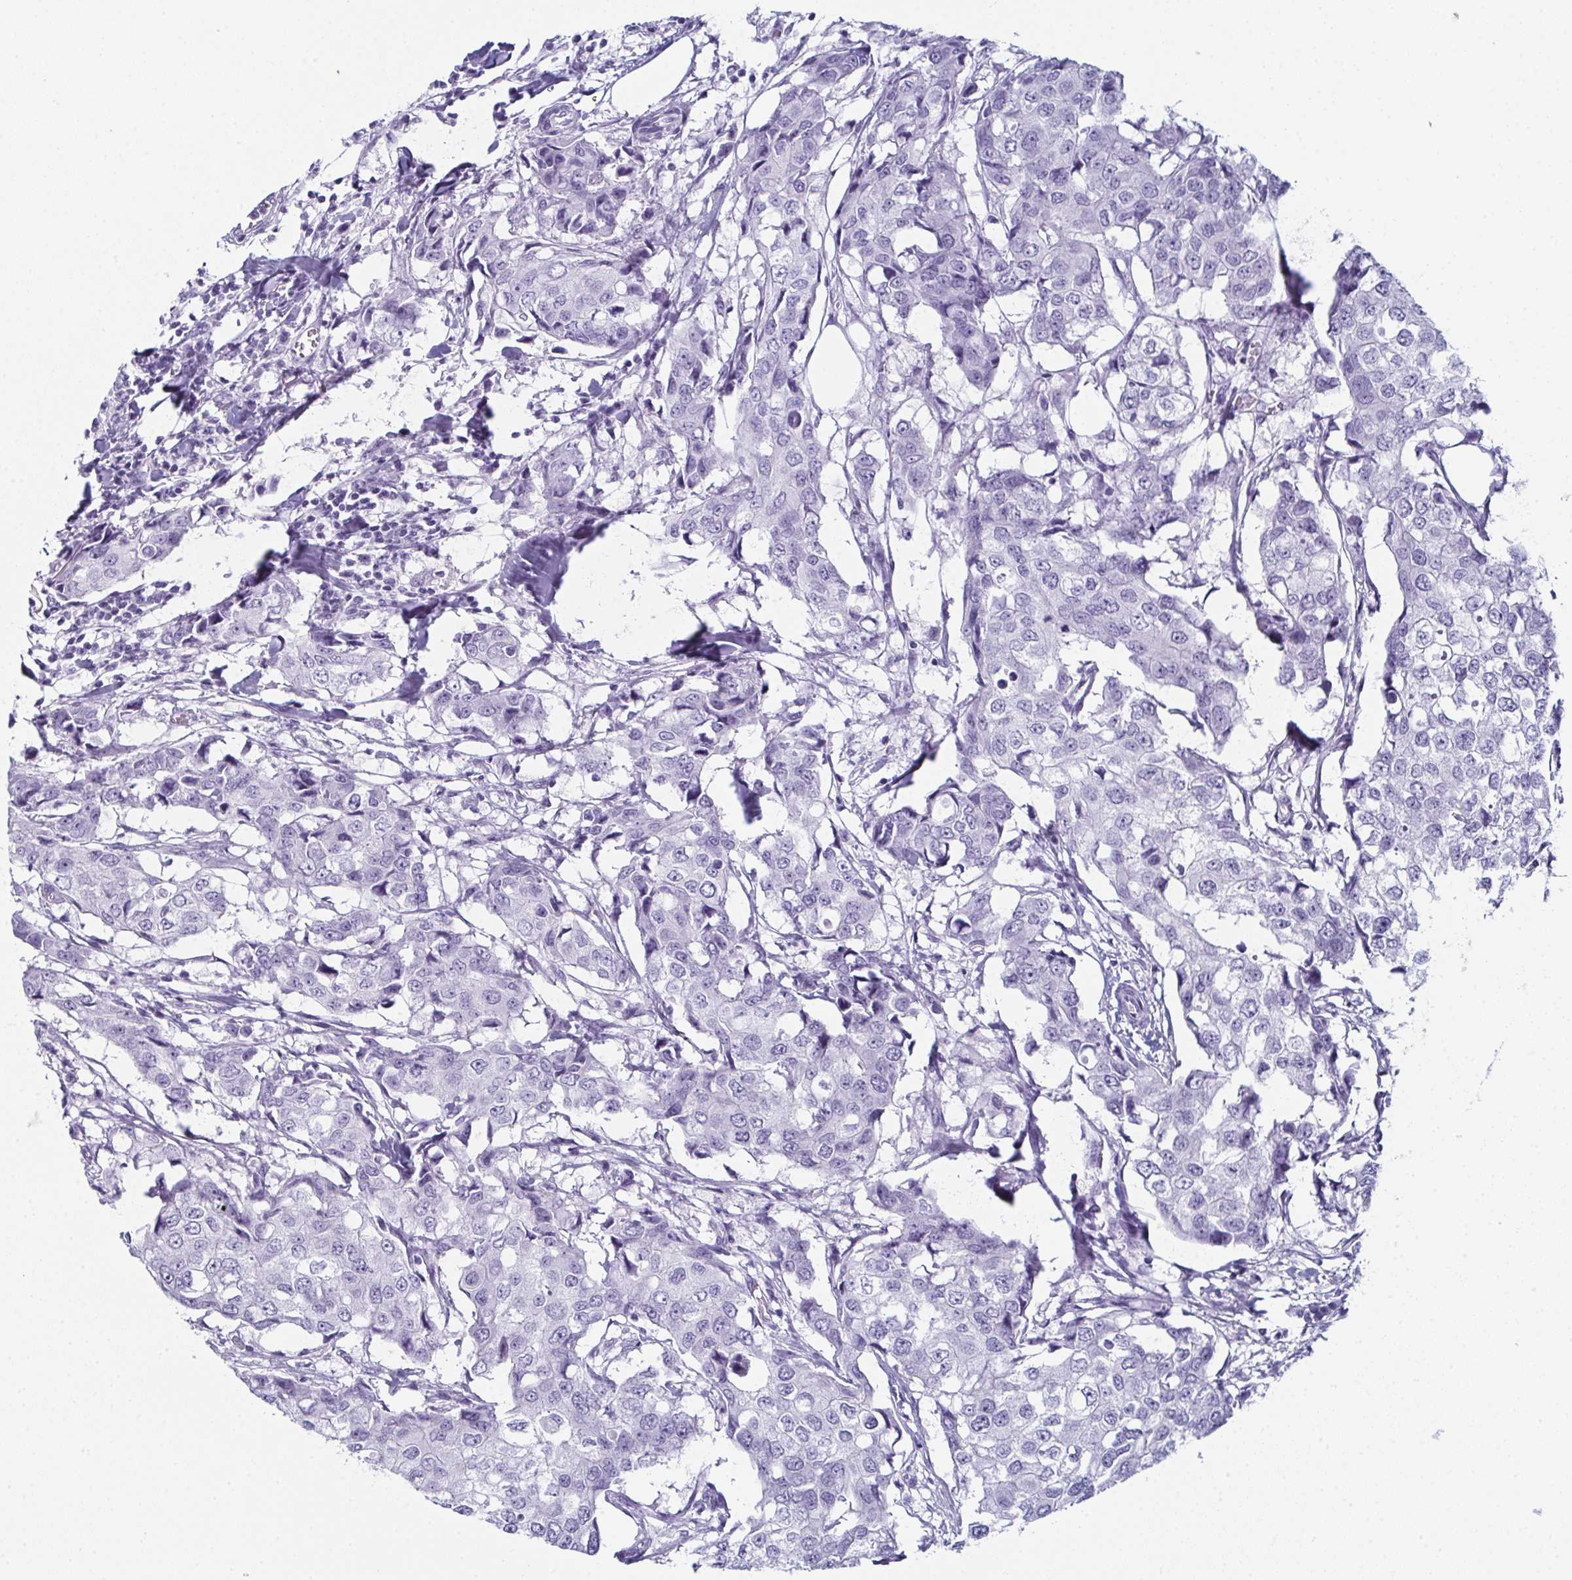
{"staining": {"intensity": "negative", "quantity": "none", "location": "none"}, "tissue": "breast cancer", "cell_type": "Tumor cells", "image_type": "cancer", "snomed": [{"axis": "morphology", "description": "Duct carcinoma"}, {"axis": "topography", "description": "Breast"}], "caption": "This is an immunohistochemistry (IHC) photomicrograph of breast cancer (infiltrating ductal carcinoma). There is no positivity in tumor cells.", "gene": "ENKUR", "patient": {"sex": "female", "age": 27}}